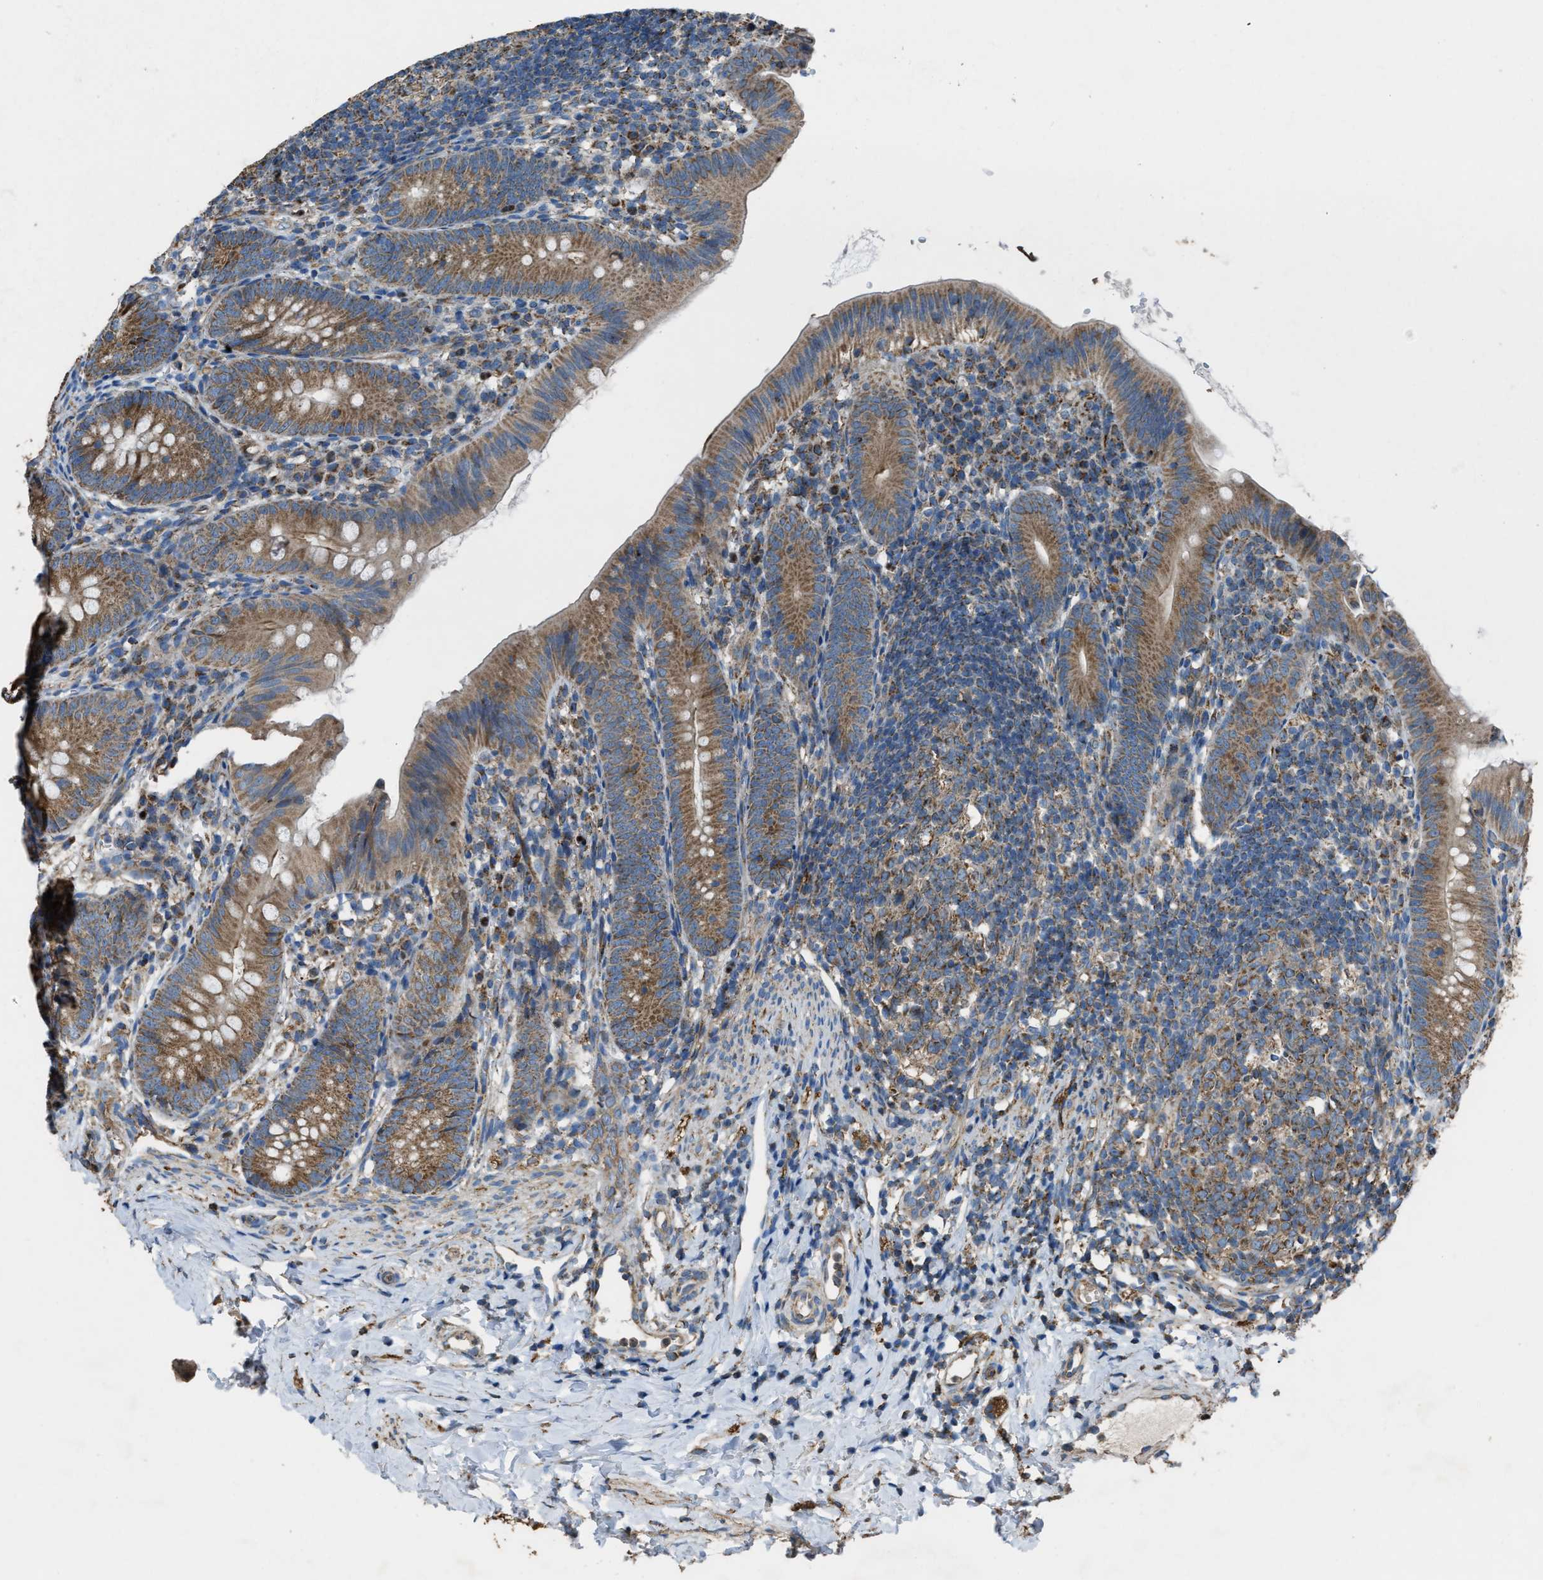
{"staining": {"intensity": "moderate", "quantity": ">75%", "location": "cytoplasmic/membranous"}, "tissue": "appendix", "cell_type": "Glandular cells", "image_type": "normal", "snomed": [{"axis": "morphology", "description": "Normal tissue, NOS"}, {"axis": "topography", "description": "Appendix"}], "caption": "A brown stain highlights moderate cytoplasmic/membranous staining of a protein in glandular cells of normal human appendix. (Stains: DAB (3,3'-diaminobenzidine) in brown, nuclei in blue, Microscopy: brightfield microscopy at high magnification).", "gene": "SLC25A11", "patient": {"sex": "male", "age": 1}}